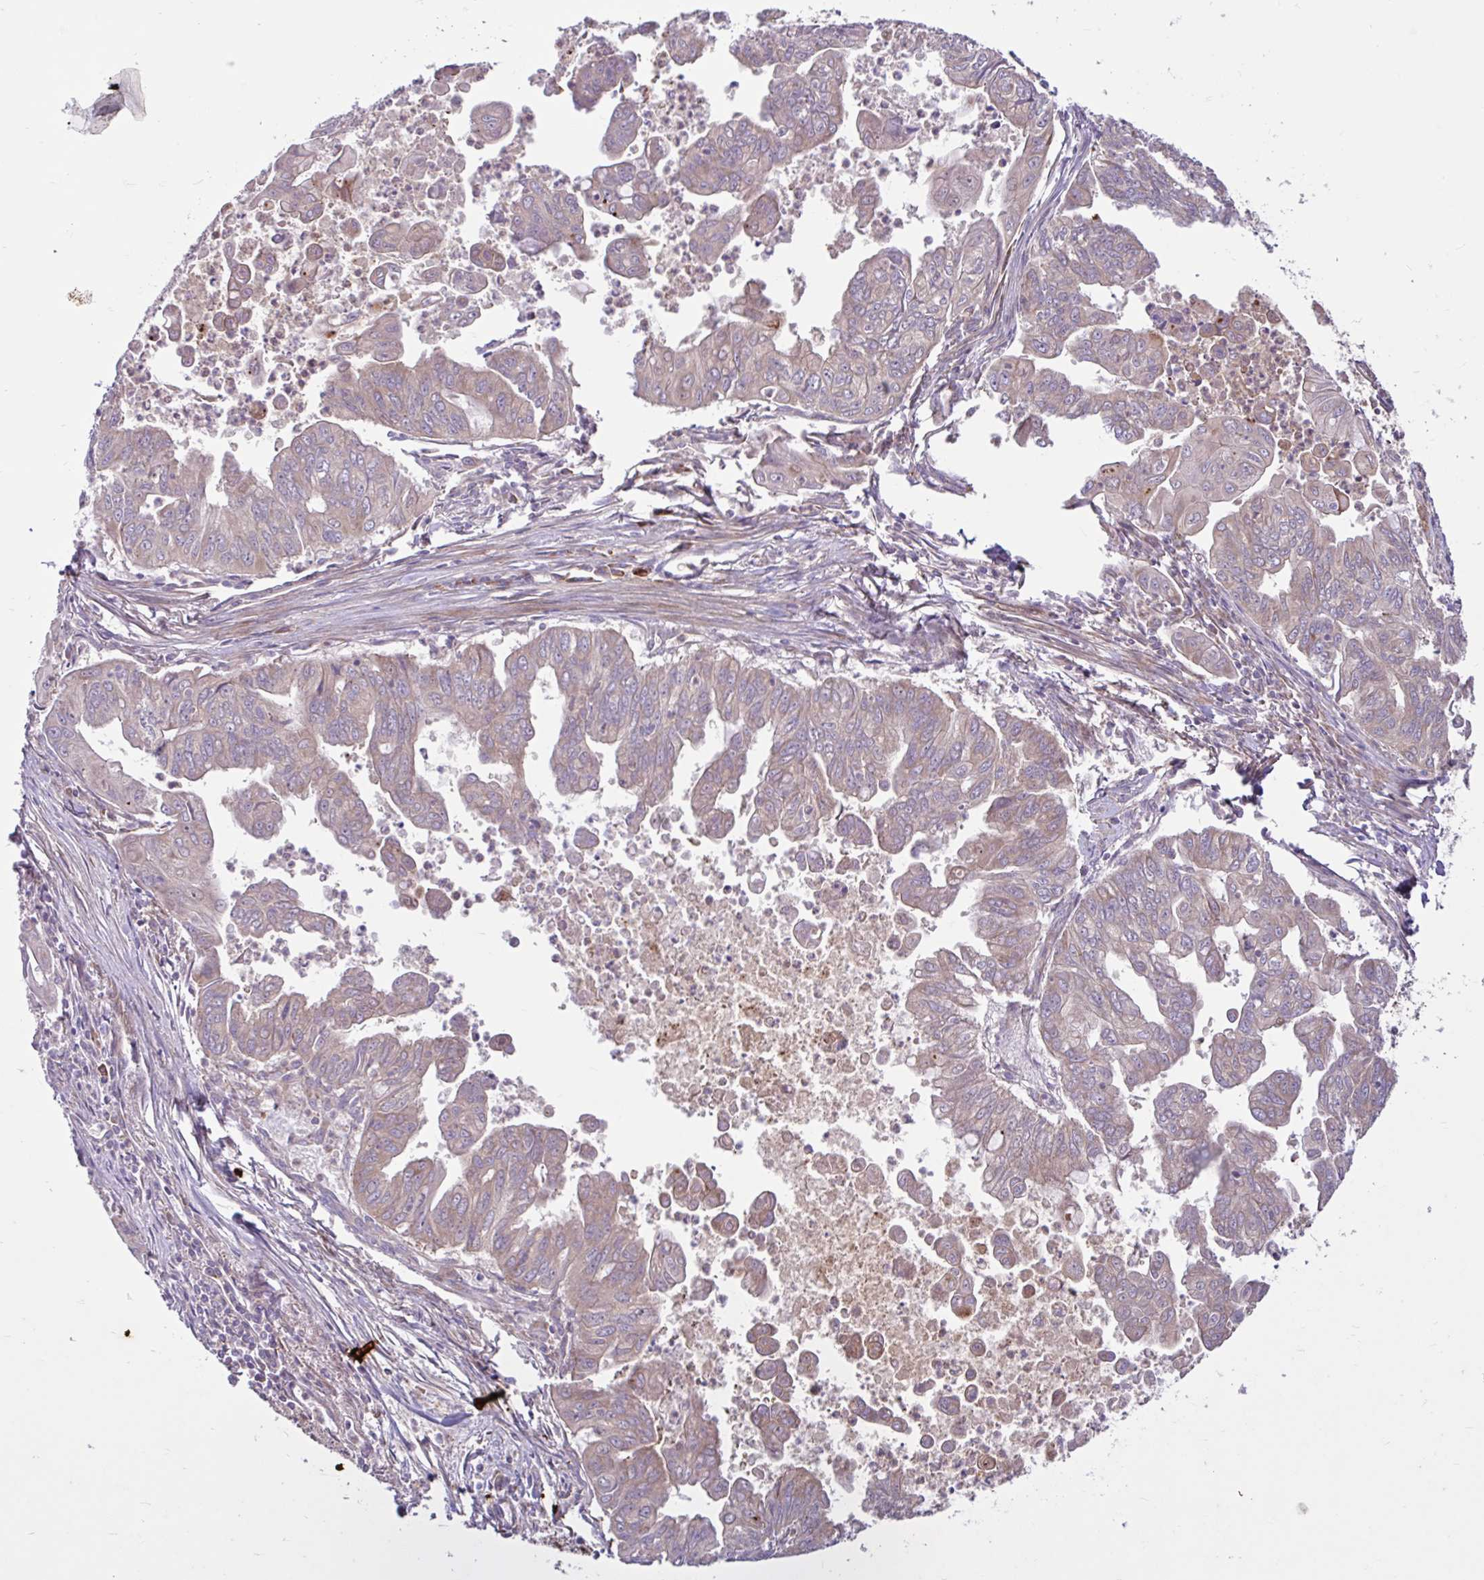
{"staining": {"intensity": "weak", "quantity": "25%-75%", "location": "cytoplasmic/membranous"}, "tissue": "stomach cancer", "cell_type": "Tumor cells", "image_type": "cancer", "snomed": [{"axis": "morphology", "description": "Adenocarcinoma, NOS"}, {"axis": "topography", "description": "Stomach, upper"}], "caption": "Protein analysis of stomach adenocarcinoma tissue demonstrates weak cytoplasmic/membranous positivity in approximately 25%-75% of tumor cells.", "gene": "NTPCR", "patient": {"sex": "male", "age": 80}}